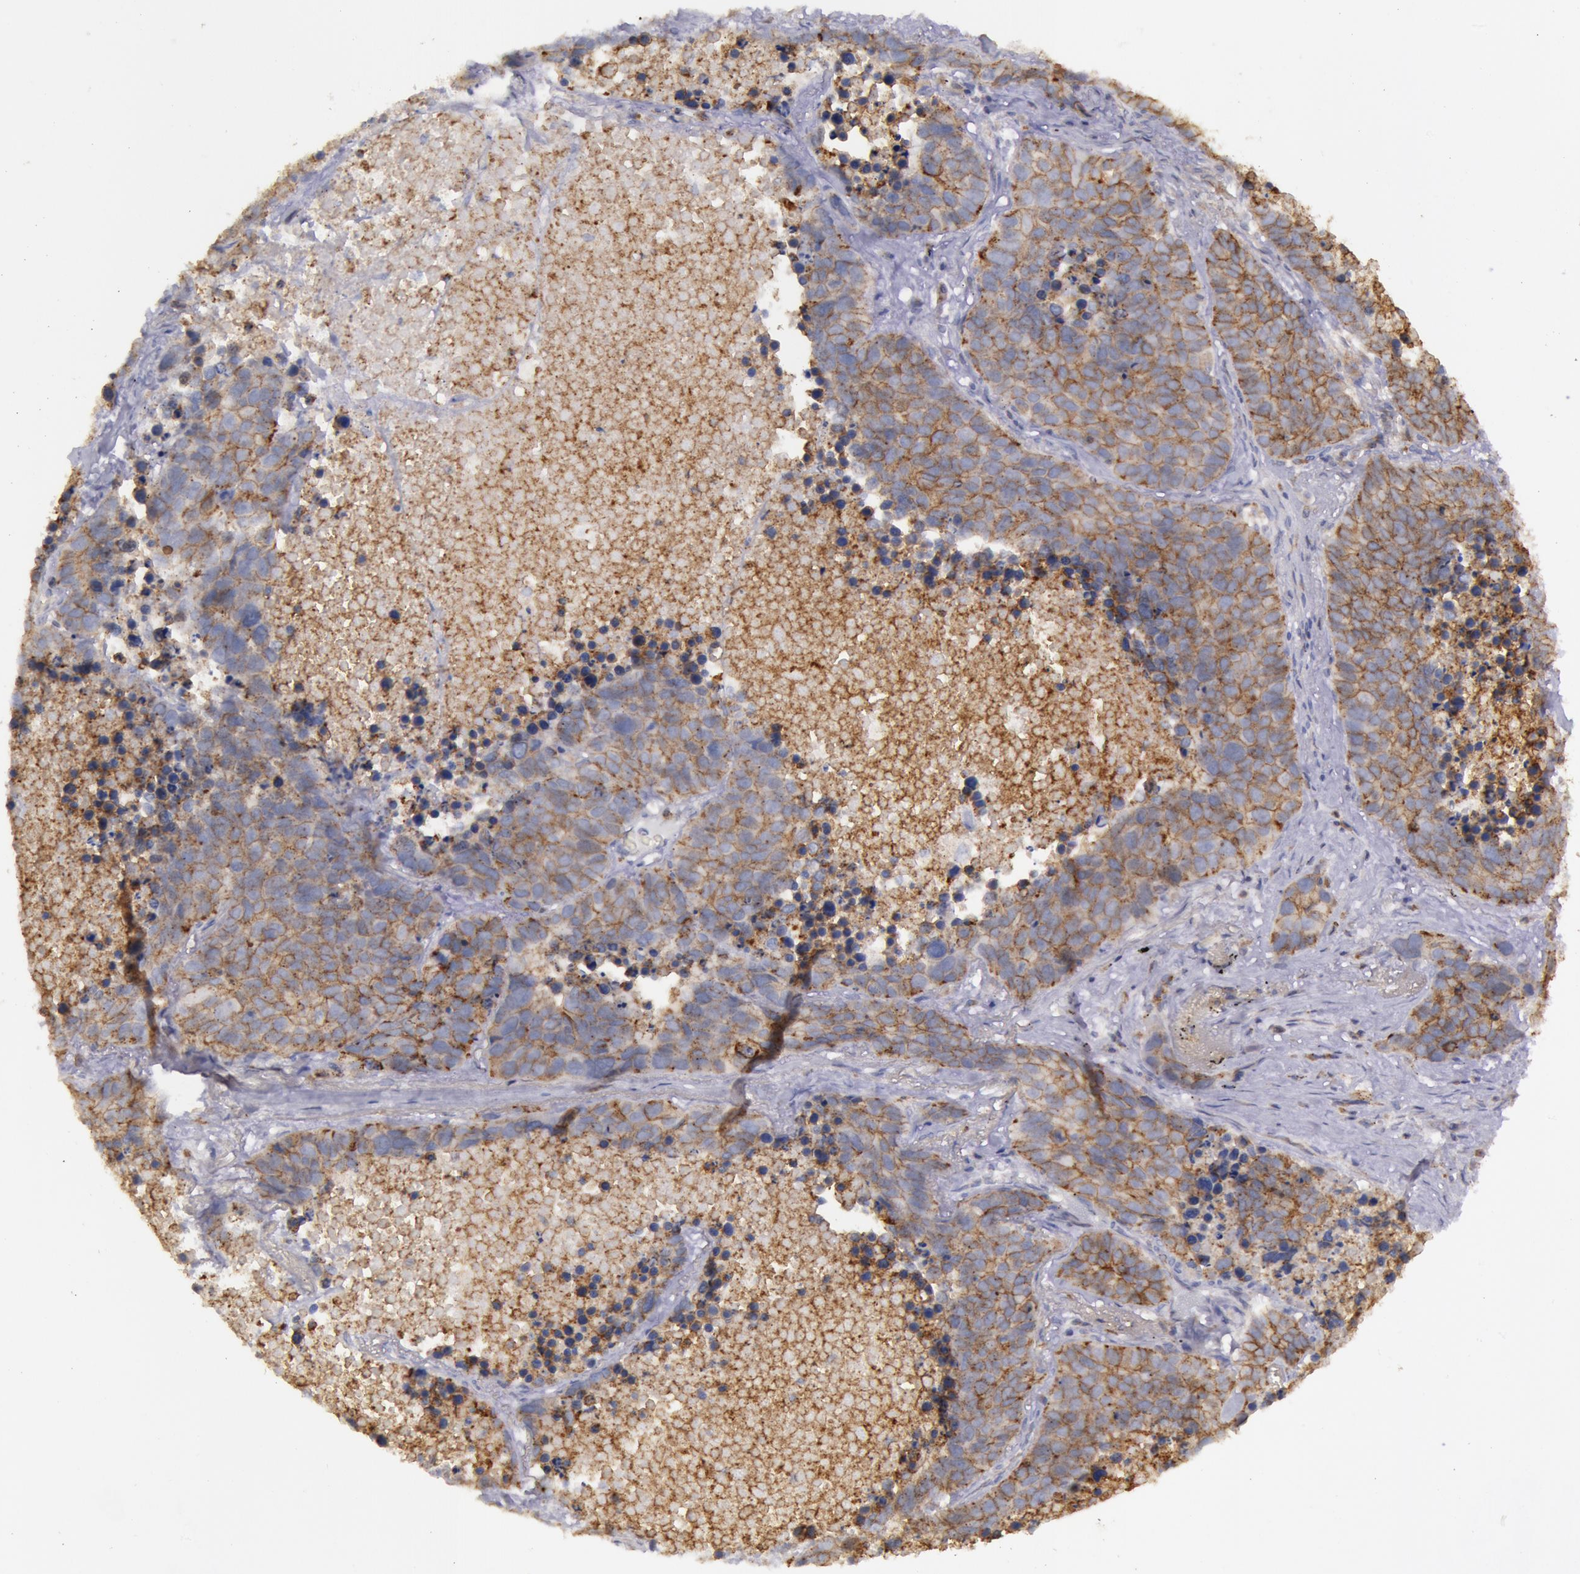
{"staining": {"intensity": "moderate", "quantity": ">75%", "location": "cytoplasmic/membranous"}, "tissue": "lung cancer", "cell_type": "Tumor cells", "image_type": "cancer", "snomed": [{"axis": "morphology", "description": "Carcinoid, malignant, NOS"}, {"axis": "topography", "description": "Lung"}], "caption": "A micrograph of human lung cancer stained for a protein reveals moderate cytoplasmic/membranous brown staining in tumor cells. (DAB (3,3'-diaminobenzidine) = brown stain, brightfield microscopy at high magnification).", "gene": "FLOT2", "patient": {"sex": "male", "age": 60}}